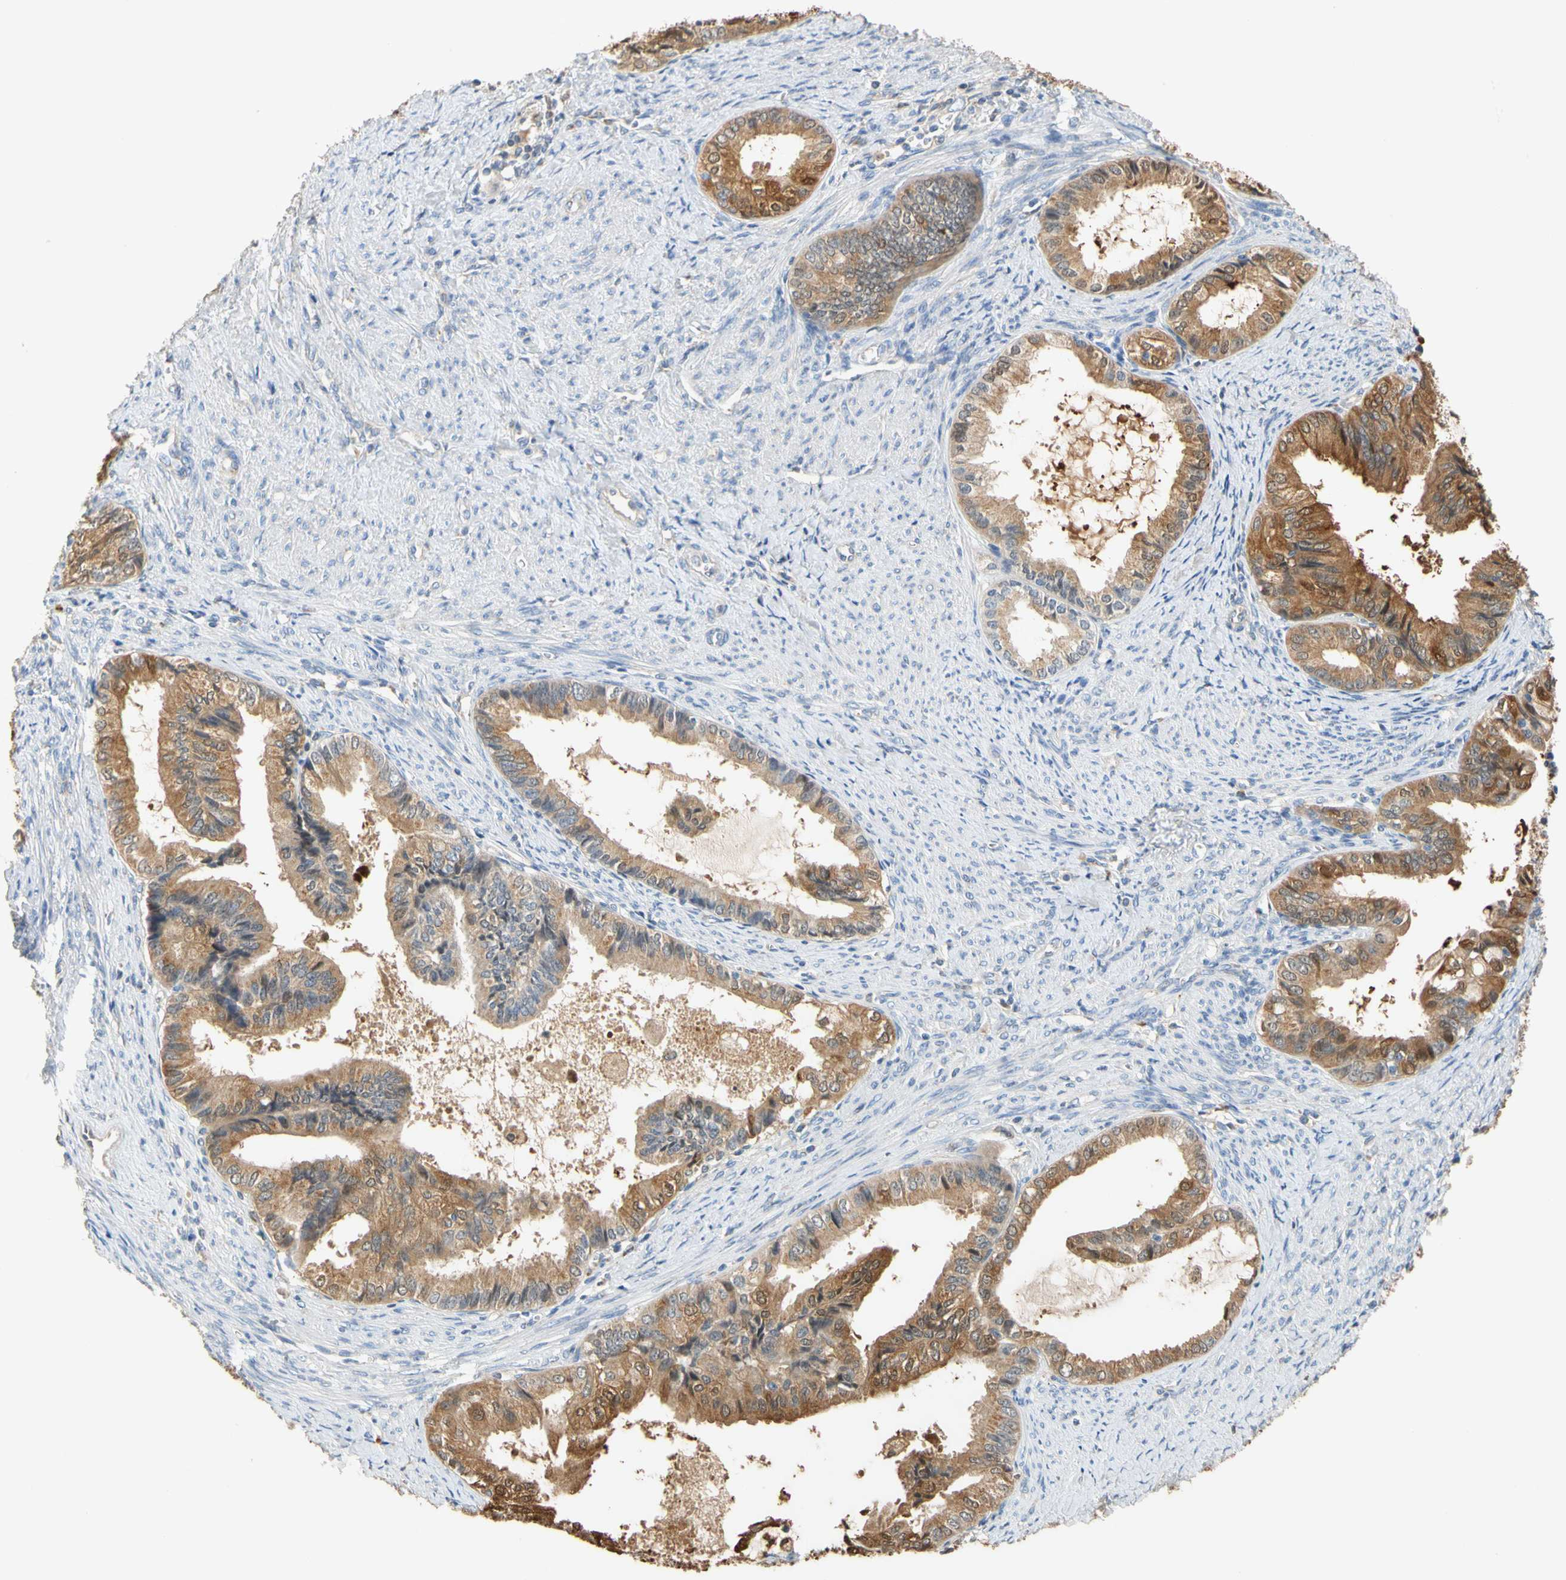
{"staining": {"intensity": "moderate", "quantity": ">75%", "location": "cytoplasmic/membranous"}, "tissue": "endometrial cancer", "cell_type": "Tumor cells", "image_type": "cancer", "snomed": [{"axis": "morphology", "description": "Adenocarcinoma, NOS"}, {"axis": "topography", "description": "Endometrium"}], "caption": "The image shows immunohistochemical staining of adenocarcinoma (endometrial). There is moderate cytoplasmic/membranous expression is identified in approximately >75% of tumor cells.", "gene": "GPSM2", "patient": {"sex": "female", "age": 86}}